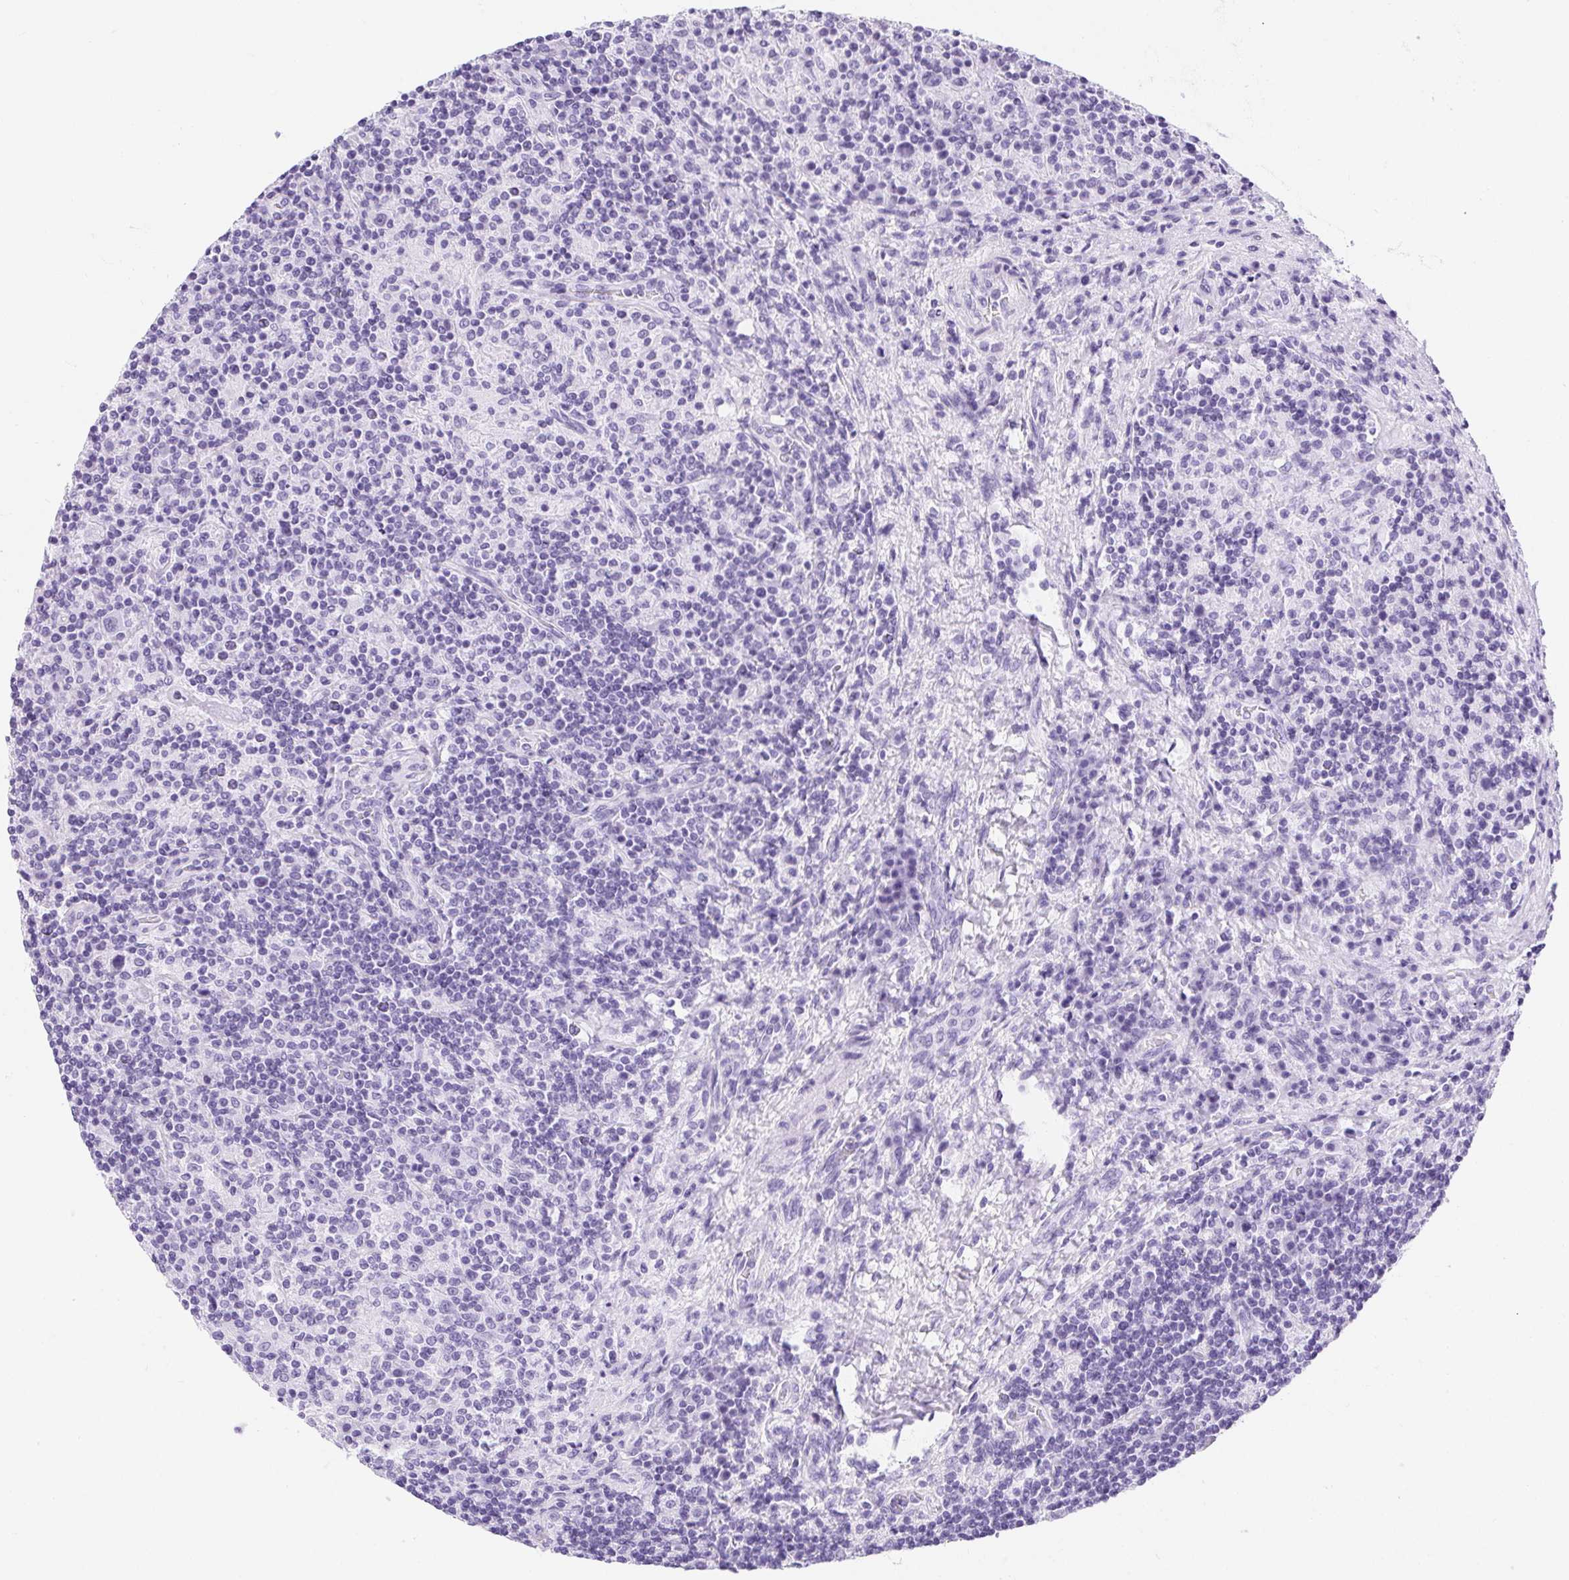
{"staining": {"intensity": "negative", "quantity": "none", "location": "none"}, "tissue": "lymphoma", "cell_type": "Tumor cells", "image_type": "cancer", "snomed": [{"axis": "morphology", "description": "Hodgkin's disease, NOS"}, {"axis": "topography", "description": "Lymph node"}], "caption": "Immunohistochemistry micrograph of neoplastic tissue: lymphoma stained with DAB exhibits no significant protein expression in tumor cells. The staining was performed using DAB to visualize the protein expression in brown, while the nuclei were stained in blue with hematoxylin (Magnification: 20x).", "gene": "PRKAA1", "patient": {"sex": "male", "age": 70}}